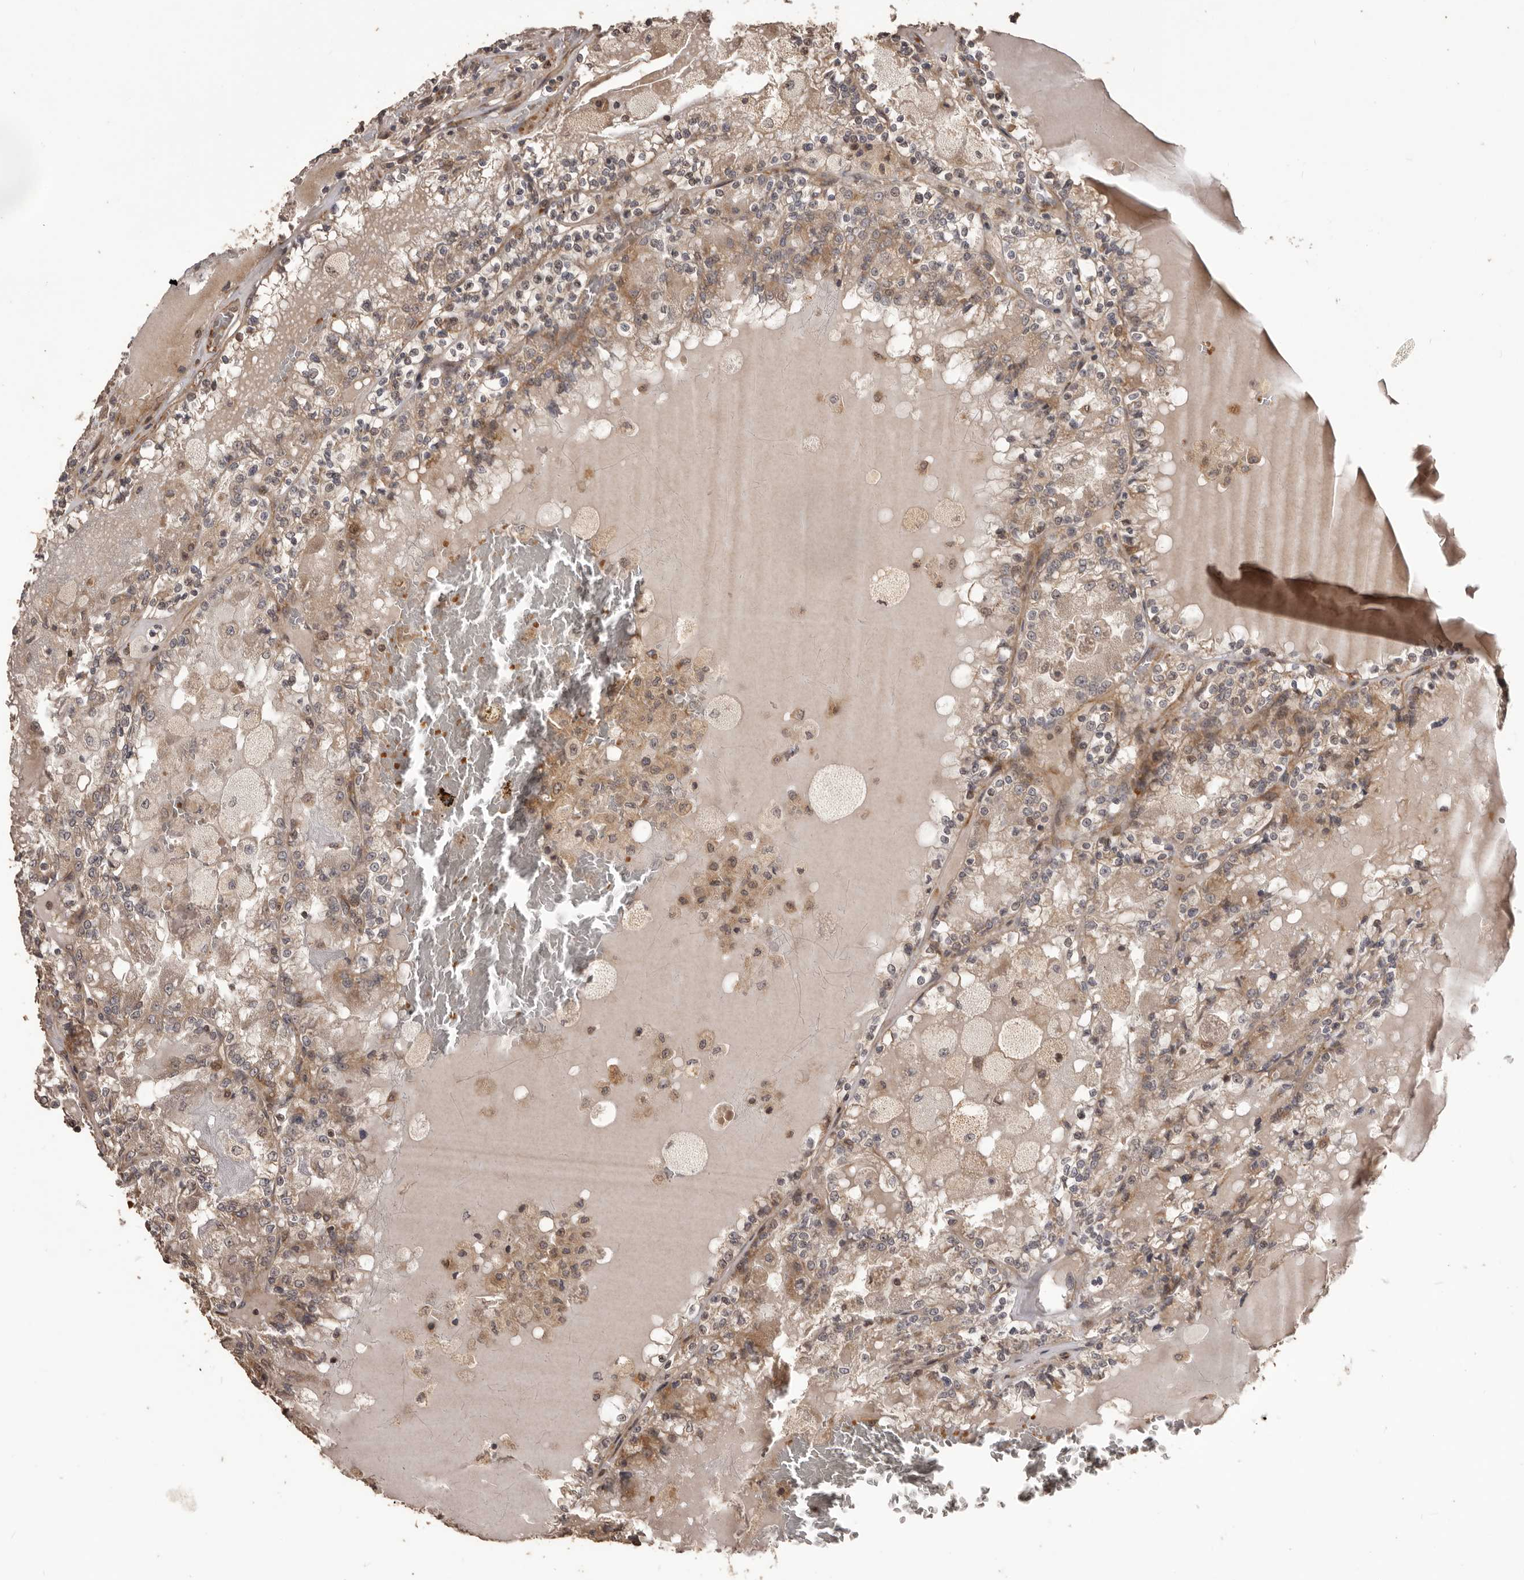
{"staining": {"intensity": "moderate", "quantity": ">75%", "location": "cytoplasmic/membranous"}, "tissue": "renal cancer", "cell_type": "Tumor cells", "image_type": "cancer", "snomed": [{"axis": "morphology", "description": "Adenocarcinoma, NOS"}, {"axis": "topography", "description": "Kidney"}], "caption": "Immunohistochemical staining of adenocarcinoma (renal) demonstrates moderate cytoplasmic/membranous protein staining in about >75% of tumor cells. Nuclei are stained in blue.", "gene": "QRSL1", "patient": {"sex": "female", "age": 56}}